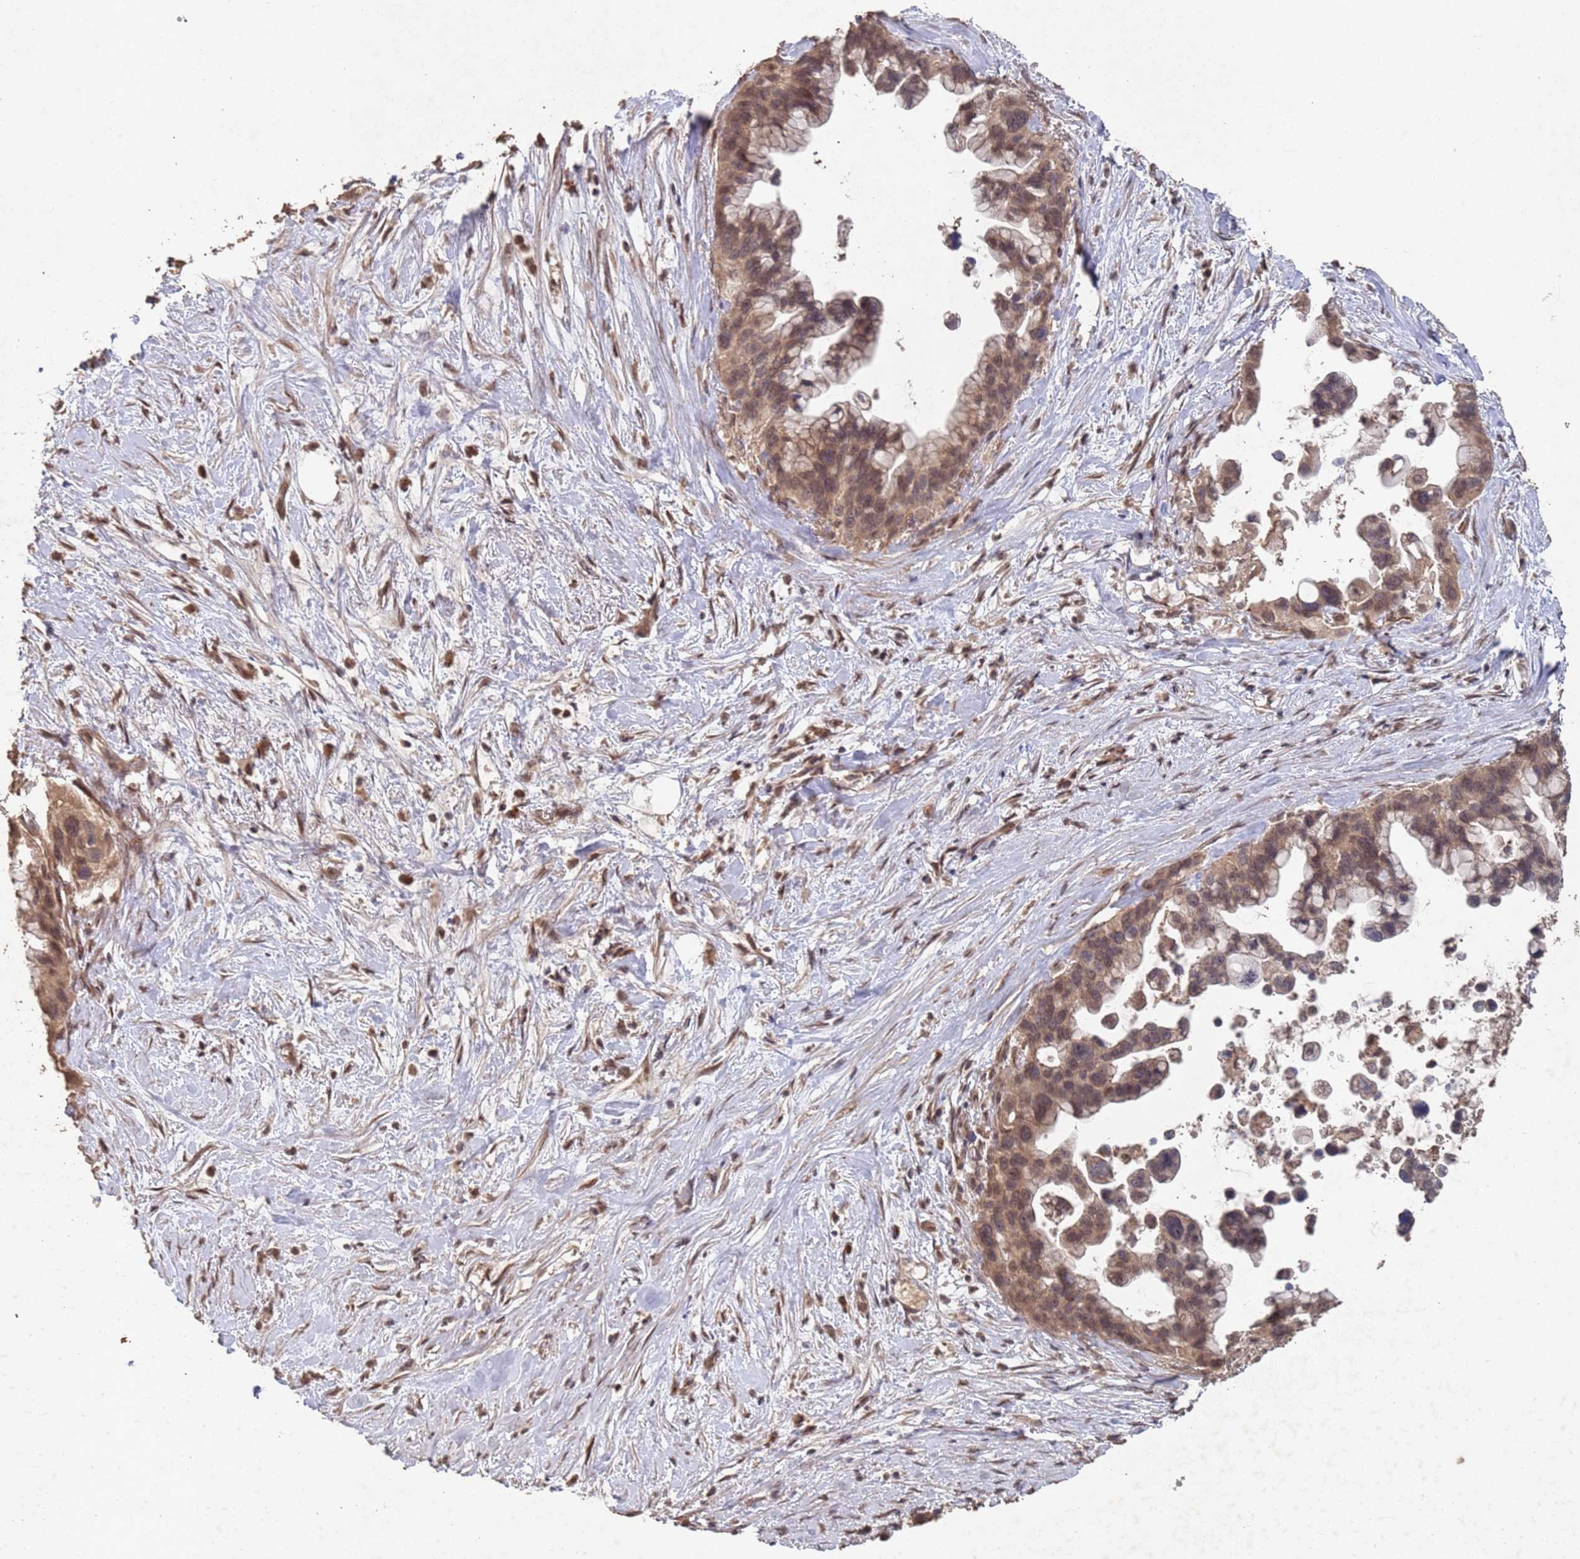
{"staining": {"intensity": "moderate", "quantity": ">75%", "location": "nuclear"}, "tissue": "pancreatic cancer", "cell_type": "Tumor cells", "image_type": "cancer", "snomed": [{"axis": "morphology", "description": "Adenocarcinoma, NOS"}, {"axis": "topography", "description": "Pancreas"}], "caption": "Moderate nuclear protein expression is appreciated in approximately >75% of tumor cells in pancreatic cancer (adenocarcinoma). Ihc stains the protein of interest in brown and the nuclei are stained blue.", "gene": "FRAT1", "patient": {"sex": "female", "age": 83}}